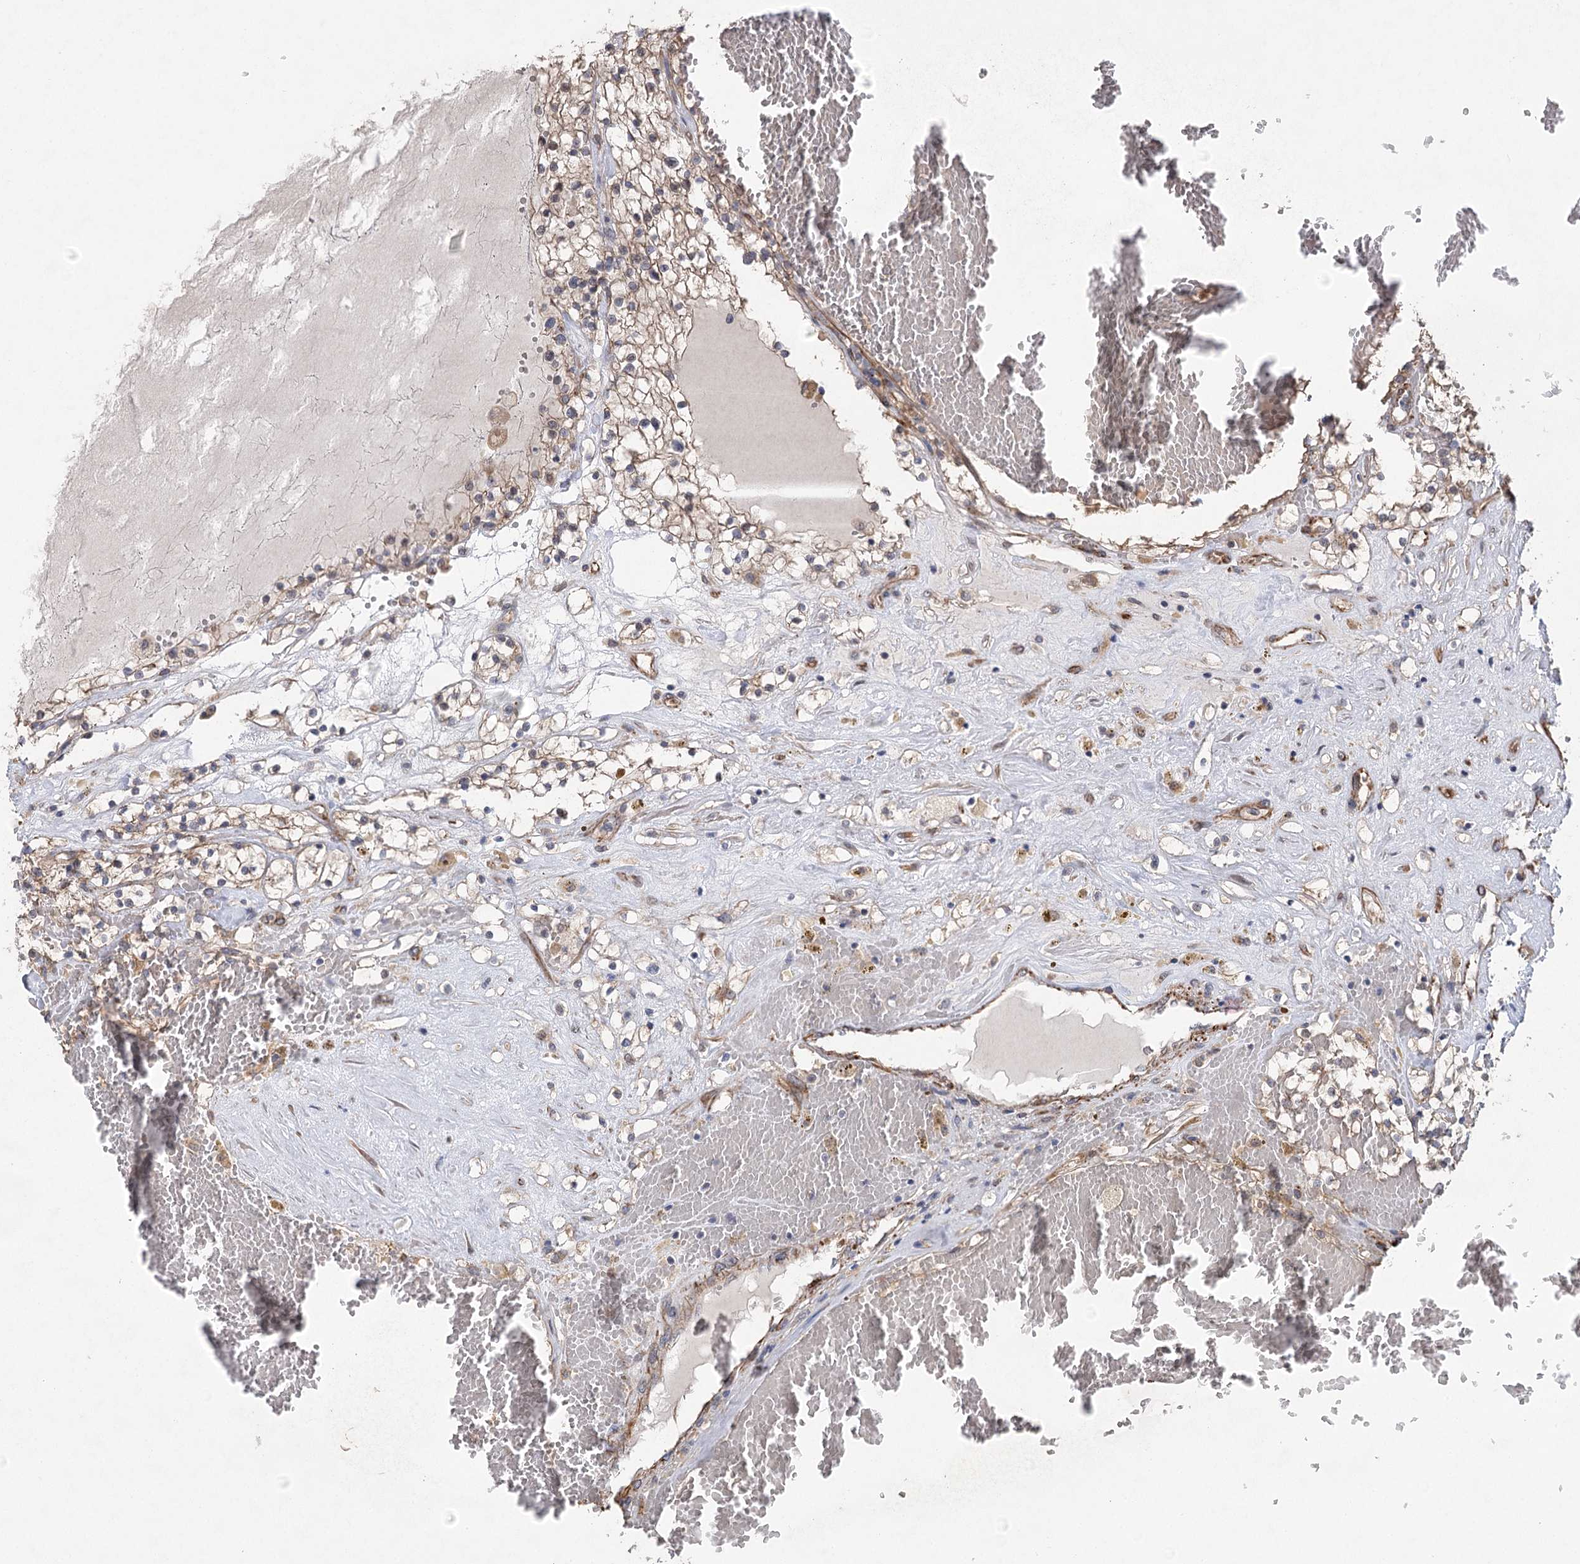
{"staining": {"intensity": "weak", "quantity": ">75%", "location": "cytoplasmic/membranous"}, "tissue": "renal cancer", "cell_type": "Tumor cells", "image_type": "cancer", "snomed": [{"axis": "morphology", "description": "Normal tissue, NOS"}, {"axis": "morphology", "description": "Adenocarcinoma, NOS"}, {"axis": "topography", "description": "Kidney"}], "caption": "This micrograph shows adenocarcinoma (renal) stained with immunohistochemistry to label a protein in brown. The cytoplasmic/membranous of tumor cells show weak positivity for the protein. Nuclei are counter-stained blue.", "gene": "RWDD4", "patient": {"sex": "male", "age": 68}}